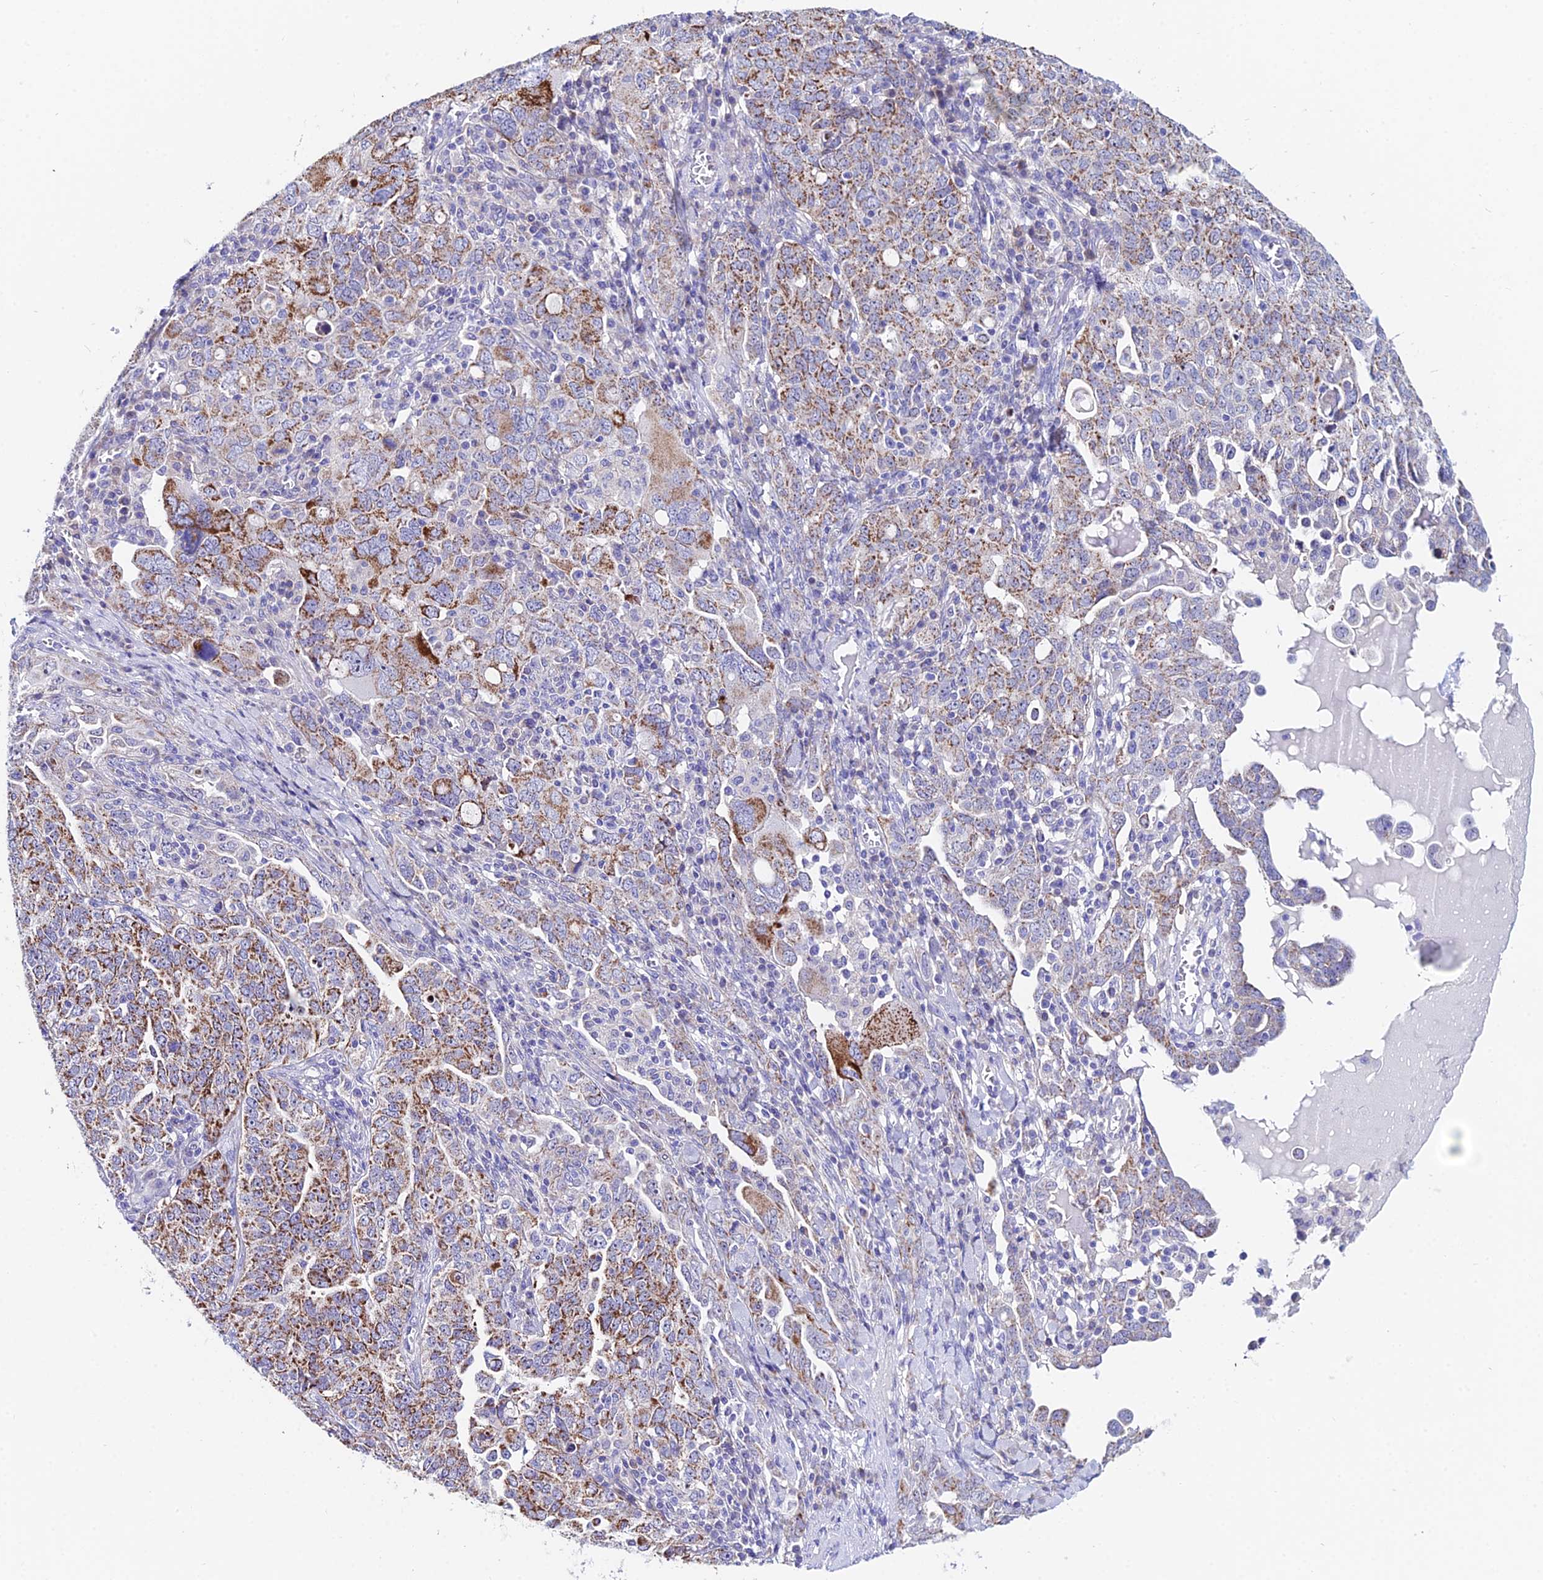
{"staining": {"intensity": "moderate", "quantity": ">75%", "location": "cytoplasmic/membranous"}, "tissue": "ovarian cancer", "cell_type": "Tumor cells", "image_type": "cancer", "snomed": [{"axis": "morphology", "description": "Carcinoma, endometroid"}, {"axis": "topography", "description": "Ovary"}], "caption": "Ovarian cancer tissue exhibits moderate cytoplasmic/membranous positivity in about >75% of tumor cells, visualized by immunohistochemistry.", "gene": "CEP41", "patient": {"sex": "female", "age": 62}}